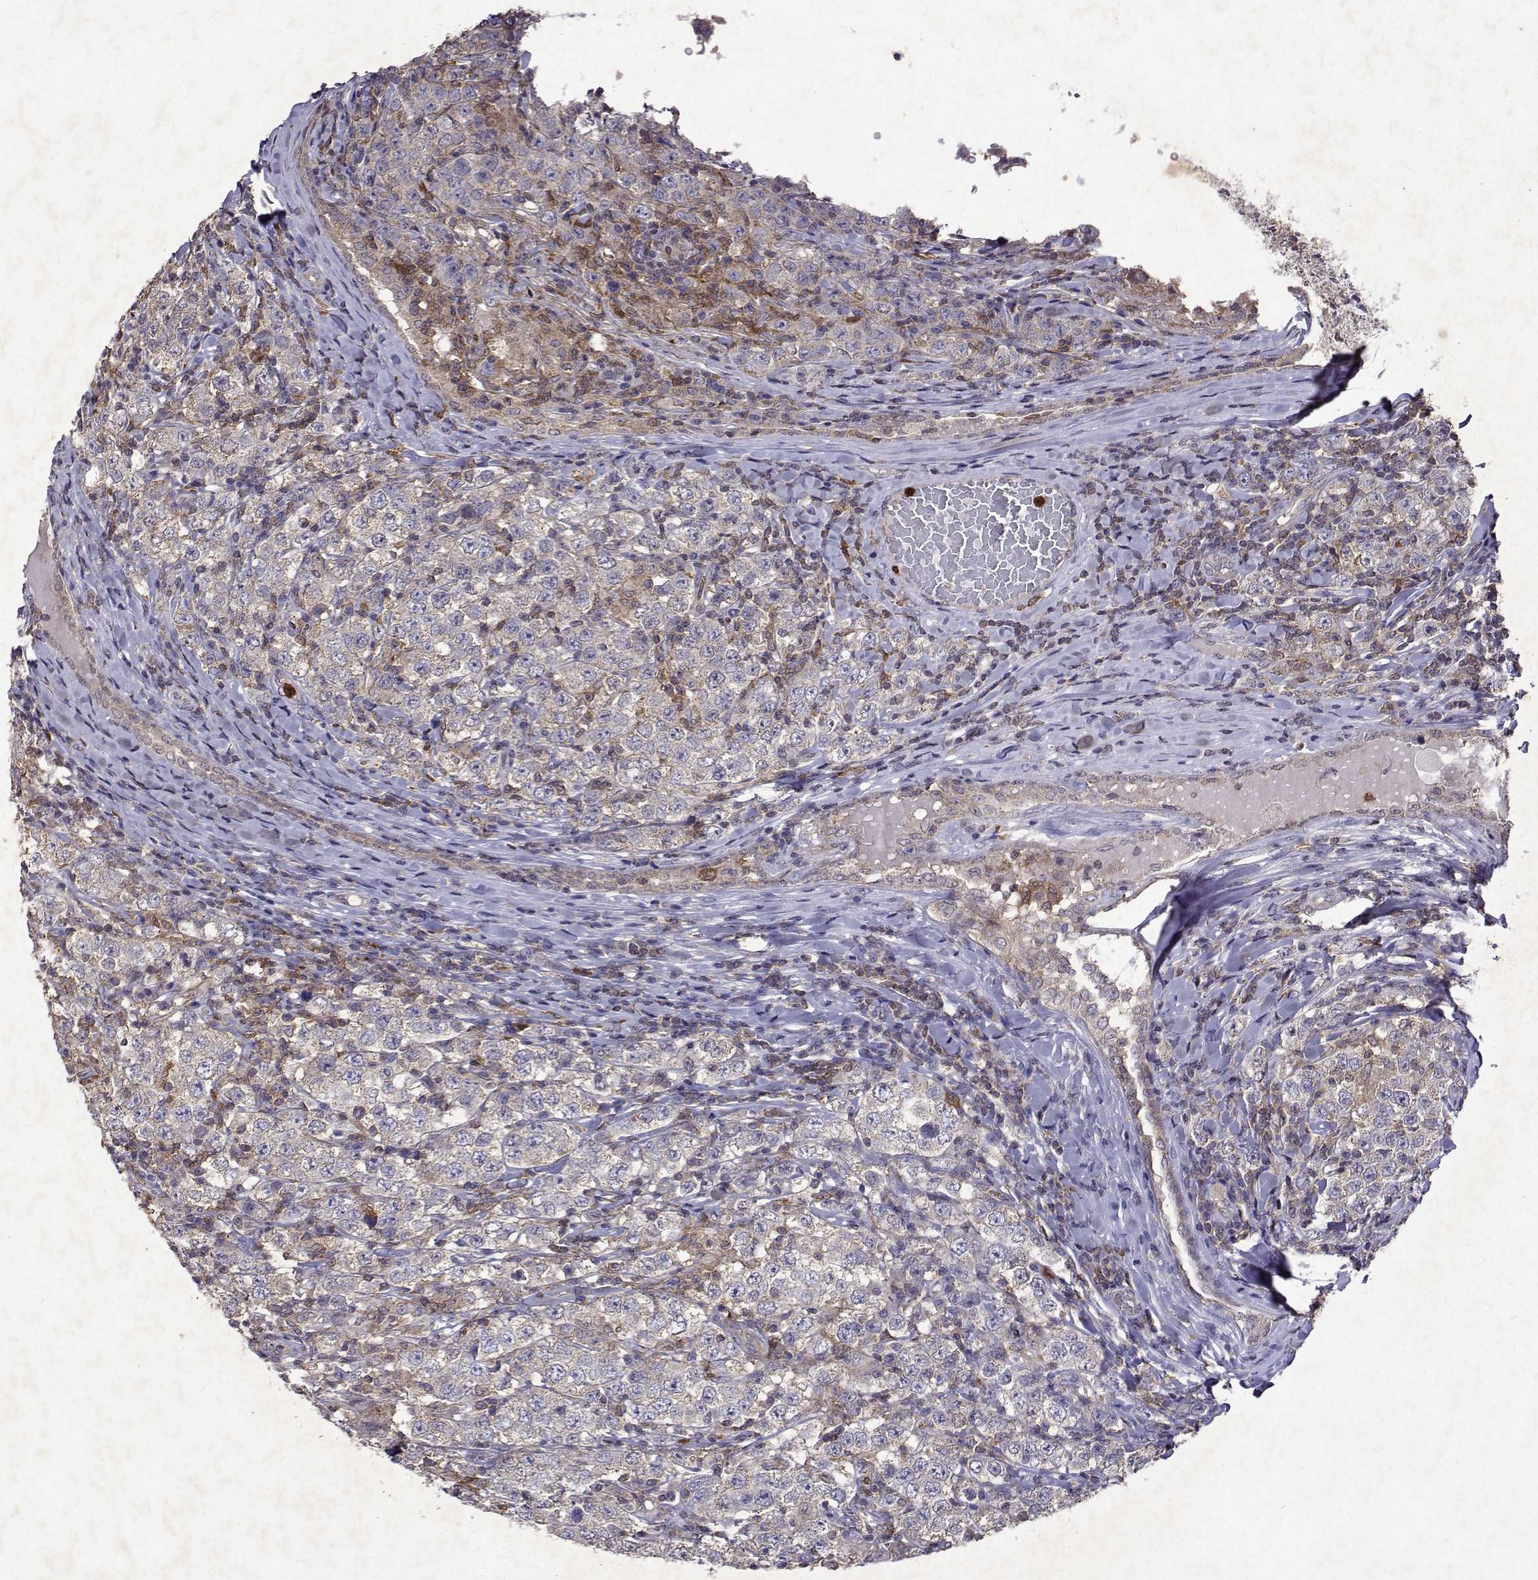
{"staining": {"intensity": "negative", "quantity": "none", "location": "none"}, "tissue": "testis cancer", "cell_type": "Tumor cells", "image_type": "cancer", "snomed": [{"axis": "morphology", "description": "Seminoma, NOS"}, {"axis": "morphology", "description": "Carcinoma, Embryonal, NOS"}, {"axis": "topography", "description": "Testis"}], "caption": "Tumor cells show no significant protein staining in testis seminoma. (Brightfield microscopy of DAB (3,3'-diaminobenzidine) IHC at high magnification).", "gene": "APAF1", "patient": {"sex": "male", "age": 41}}